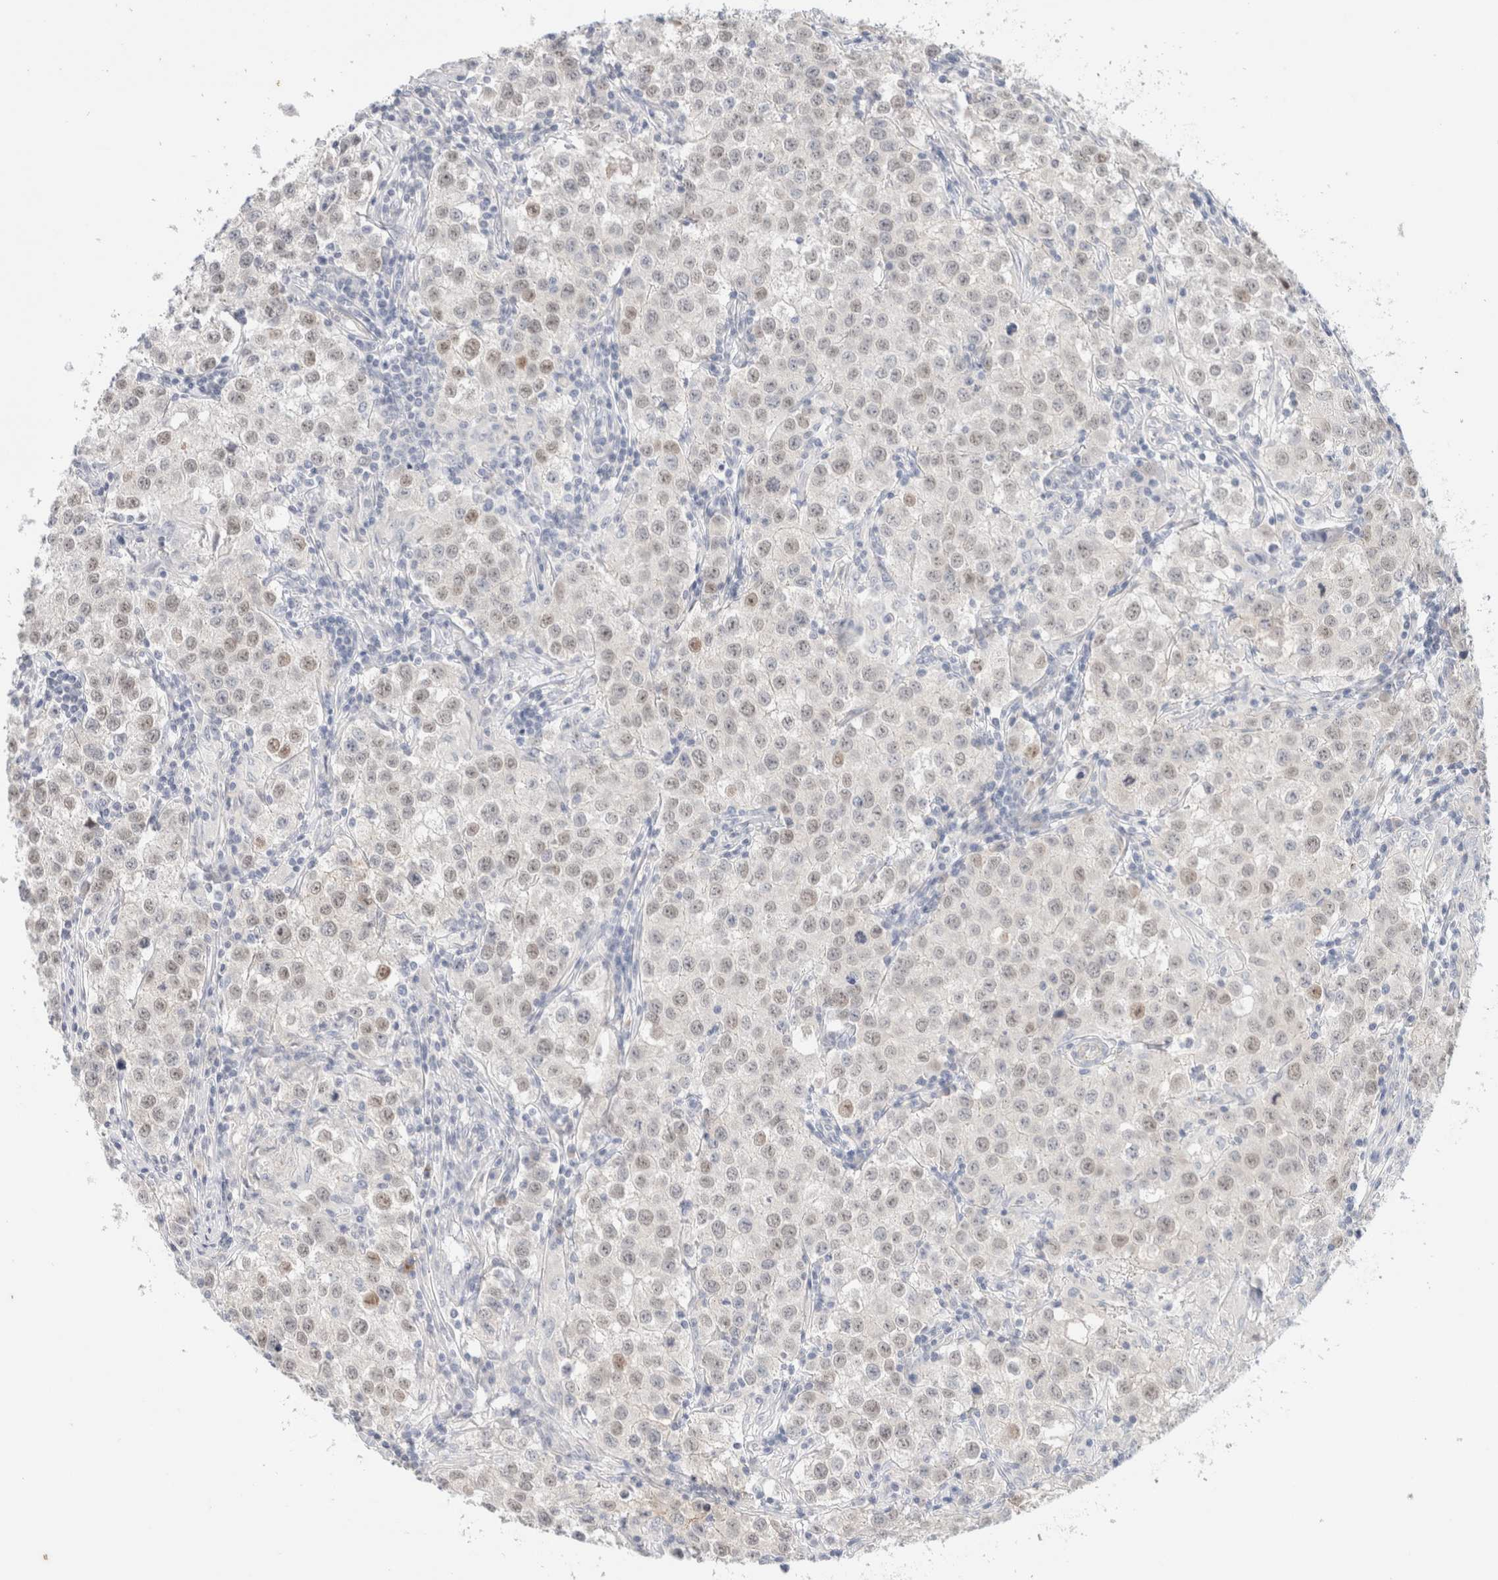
{"staining": {"intensity": "negative", "quantity": "none", "location": "none"}, "tissue": "testis cancer", "cell_type": "Tumor cells", "image_type": "cancer", "snomed": [{"axis": "morphology", "description": "Seminoma, NOS"}, {"axis": "morphology", "description": "Carcinoma, Embryonal, NOS"}, {"axis": "topography", "description": "Testis"}], "caption": "The IHC photomicrograph has no significant staining in tumor cells of testis cancer tissue.", "gene": "SPRTN", "patient": {"sex": "male", "age": 43}}